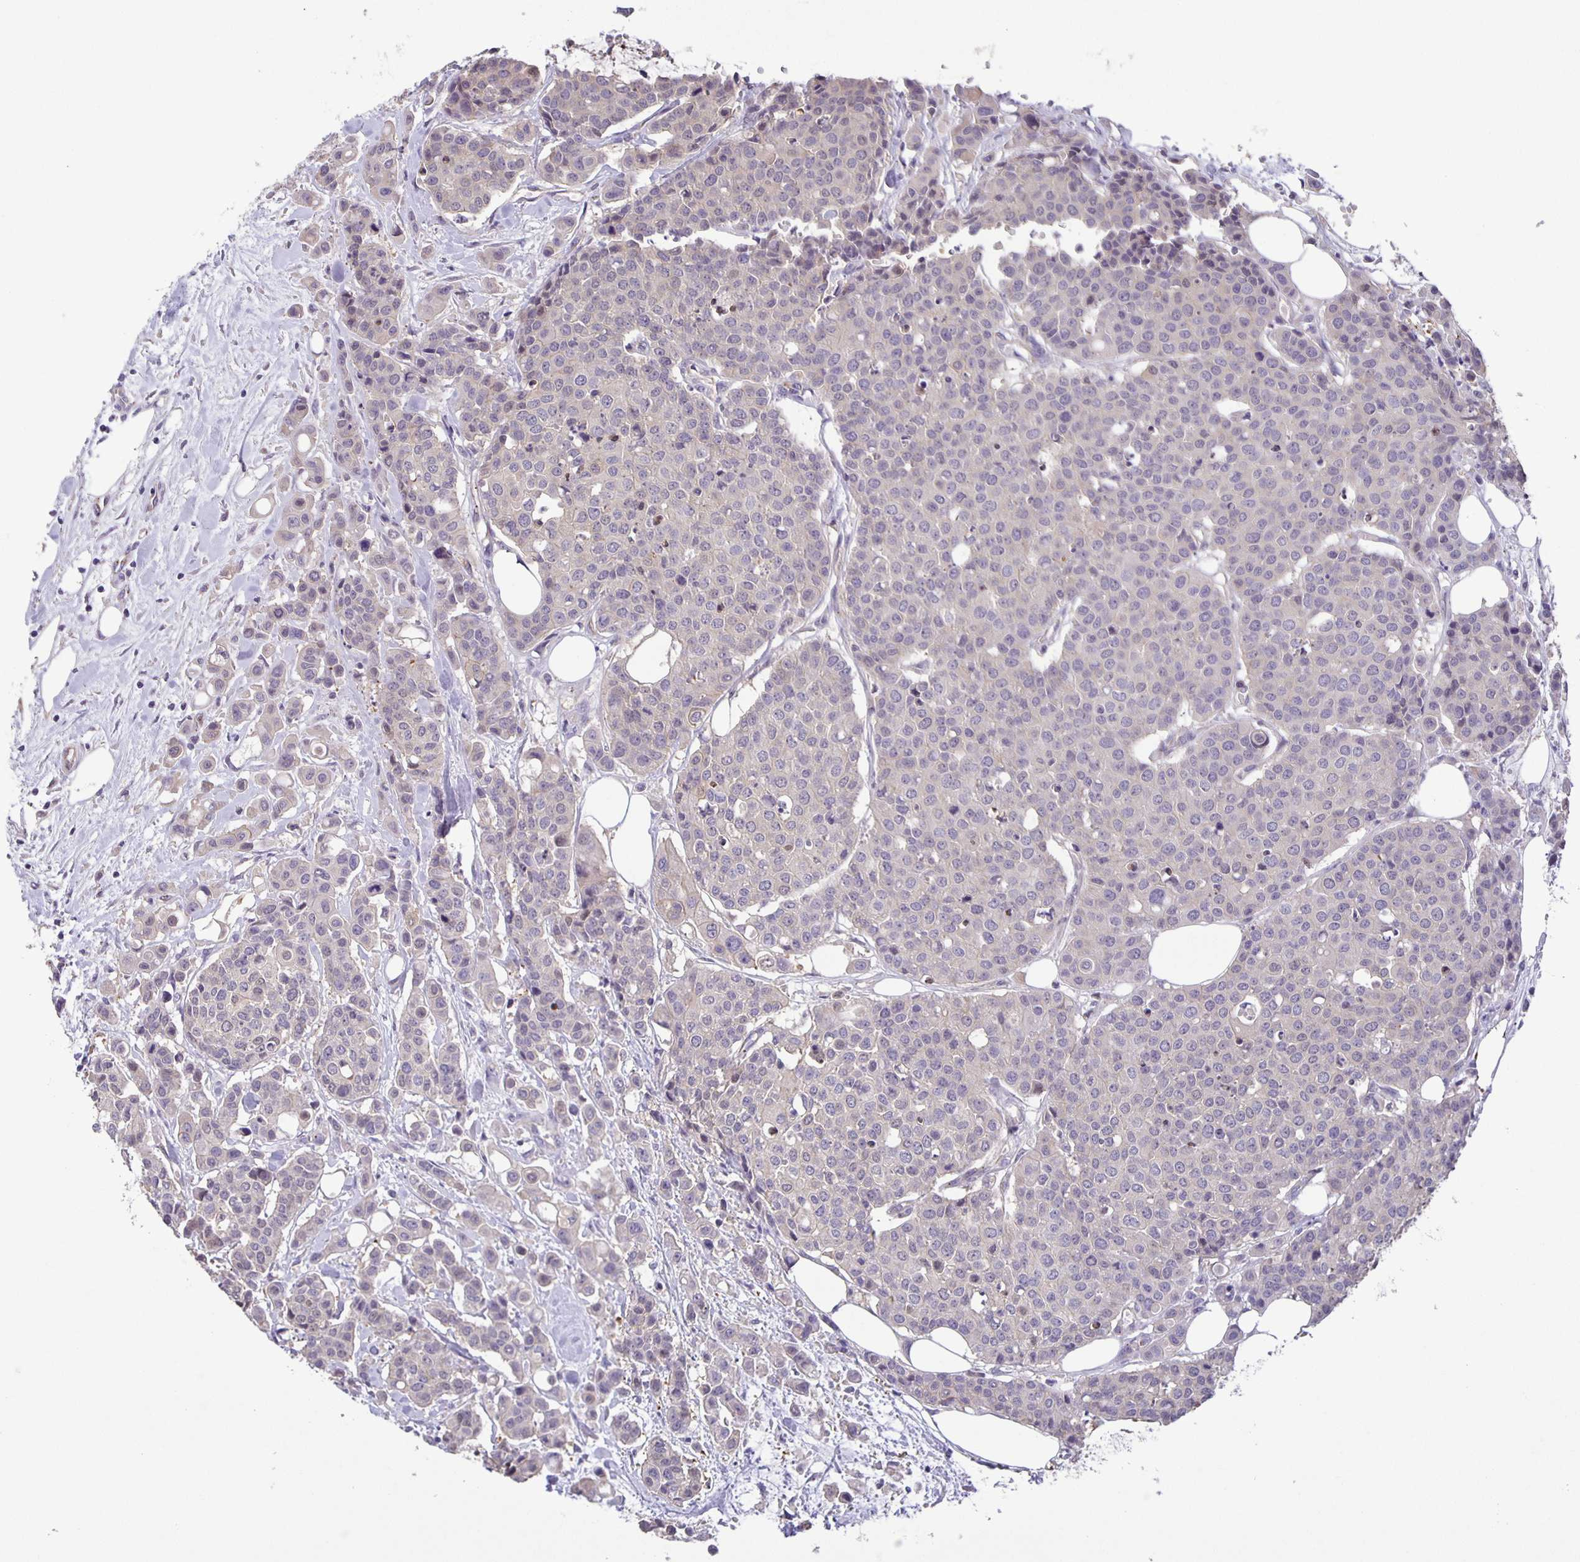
{"staining": {"intensity": "weak", "quantity": "<25%", "location": "cytoplasmic/membranous"}, "tissue": "carcinoid", "cell_type": "Tumor cells", "image_type": "cancer", "snomed": [{"axis": "morphology", "description": "Carcinoid, malignant, NOS"}, {"axis": "topography", "description": "Colon"}], "caption": "The immunohistochemistry (IHC) micrograph has no significant positivity in tumor cells of carcinoid tissue.", "gene": "JMJD4", "patient": {"sex": "male", "age": 81}}